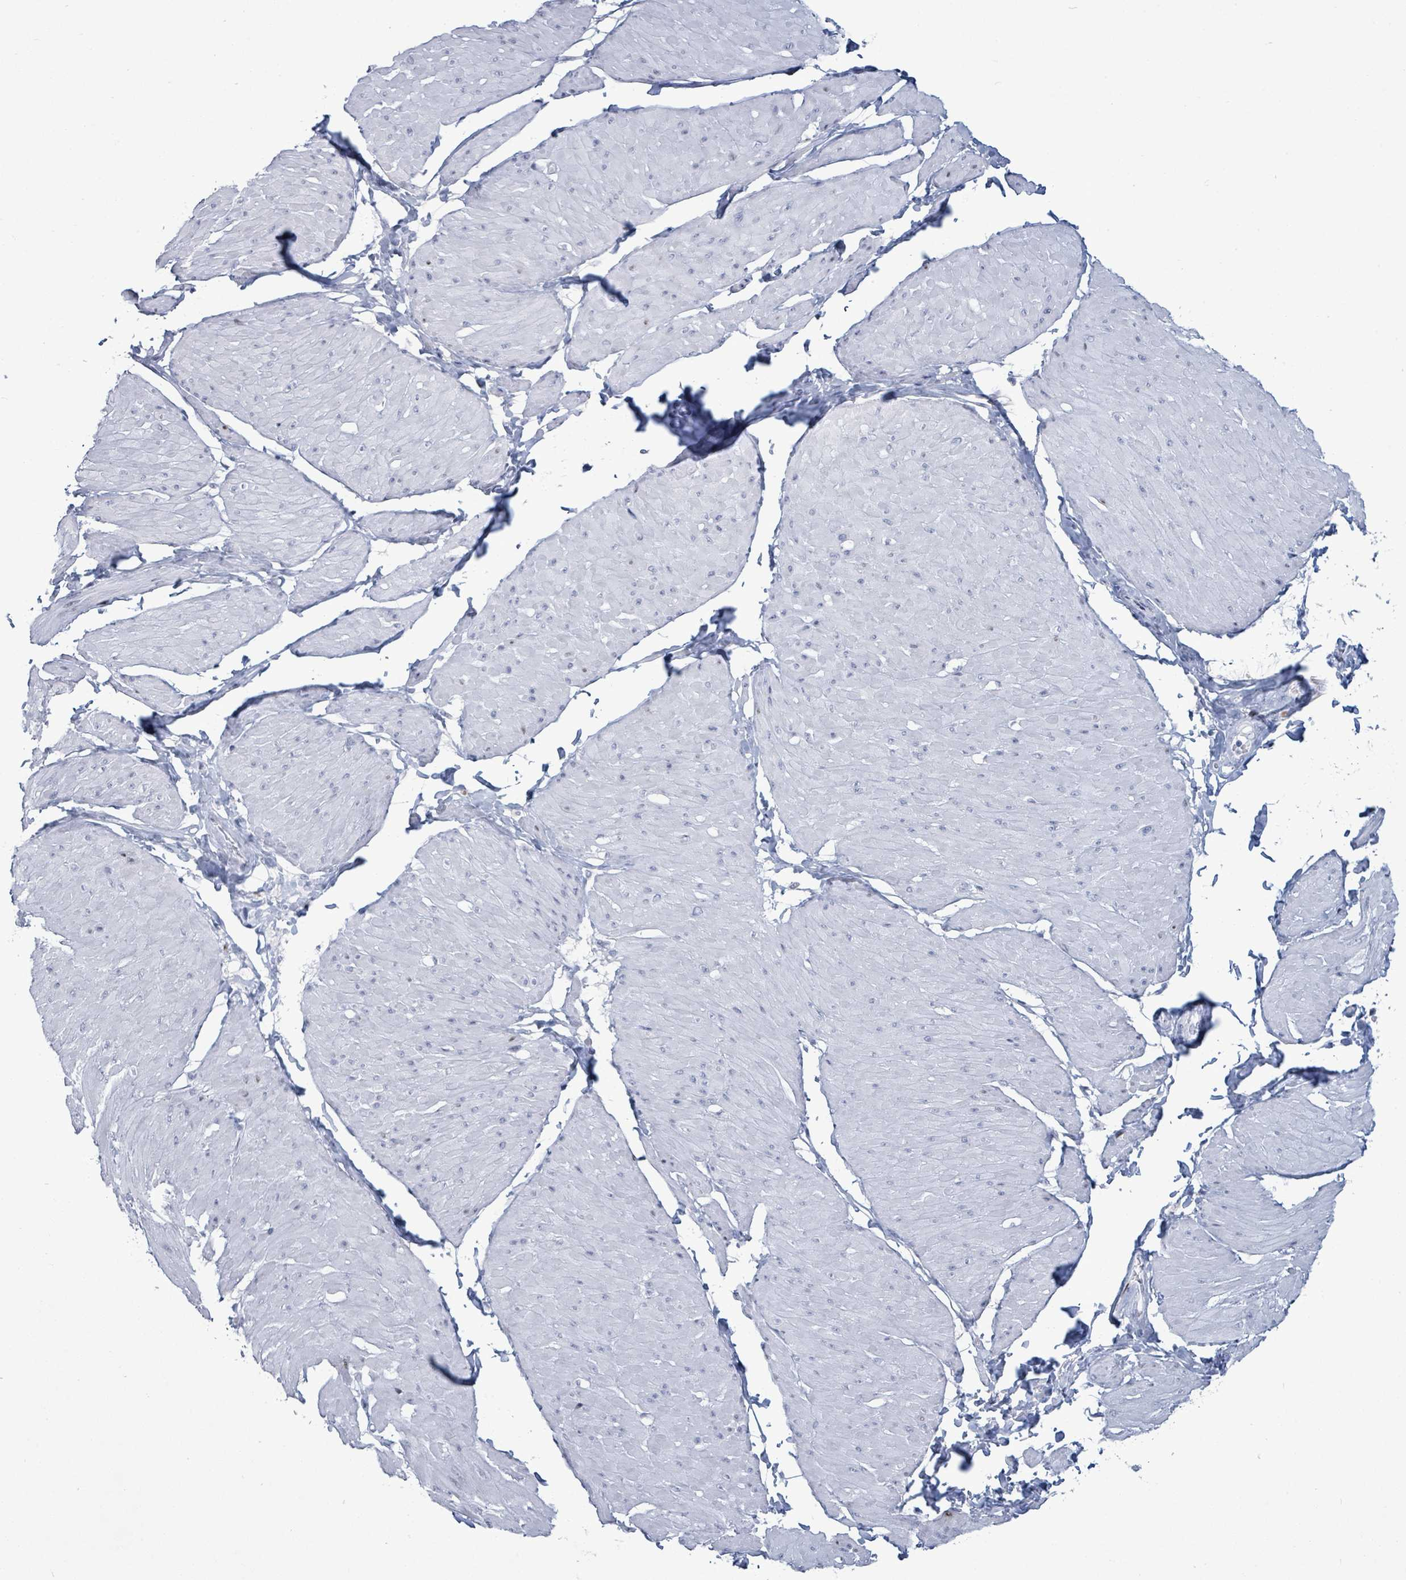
{"staining": {"intensity": "weak", "quantity": "<25%", "location": "nuclear"}, "tissue": "smooth muscle", "cell_type": "Smooth muscle cells", "image_type": "normal", "snomed": [{"axis": "morphology", "description": "Urothelial carcinoma, High grade"}, {"axis": "topography", "description": "Urinary bladder"}], "caption": "Smooth muscle cells show no significant positivity in normal smooth muscle. (DAB IHC visualized using brightfield microscopy, high magnification).", "gene": "MALL", "patient": {"sex": "male", "age": 46}}